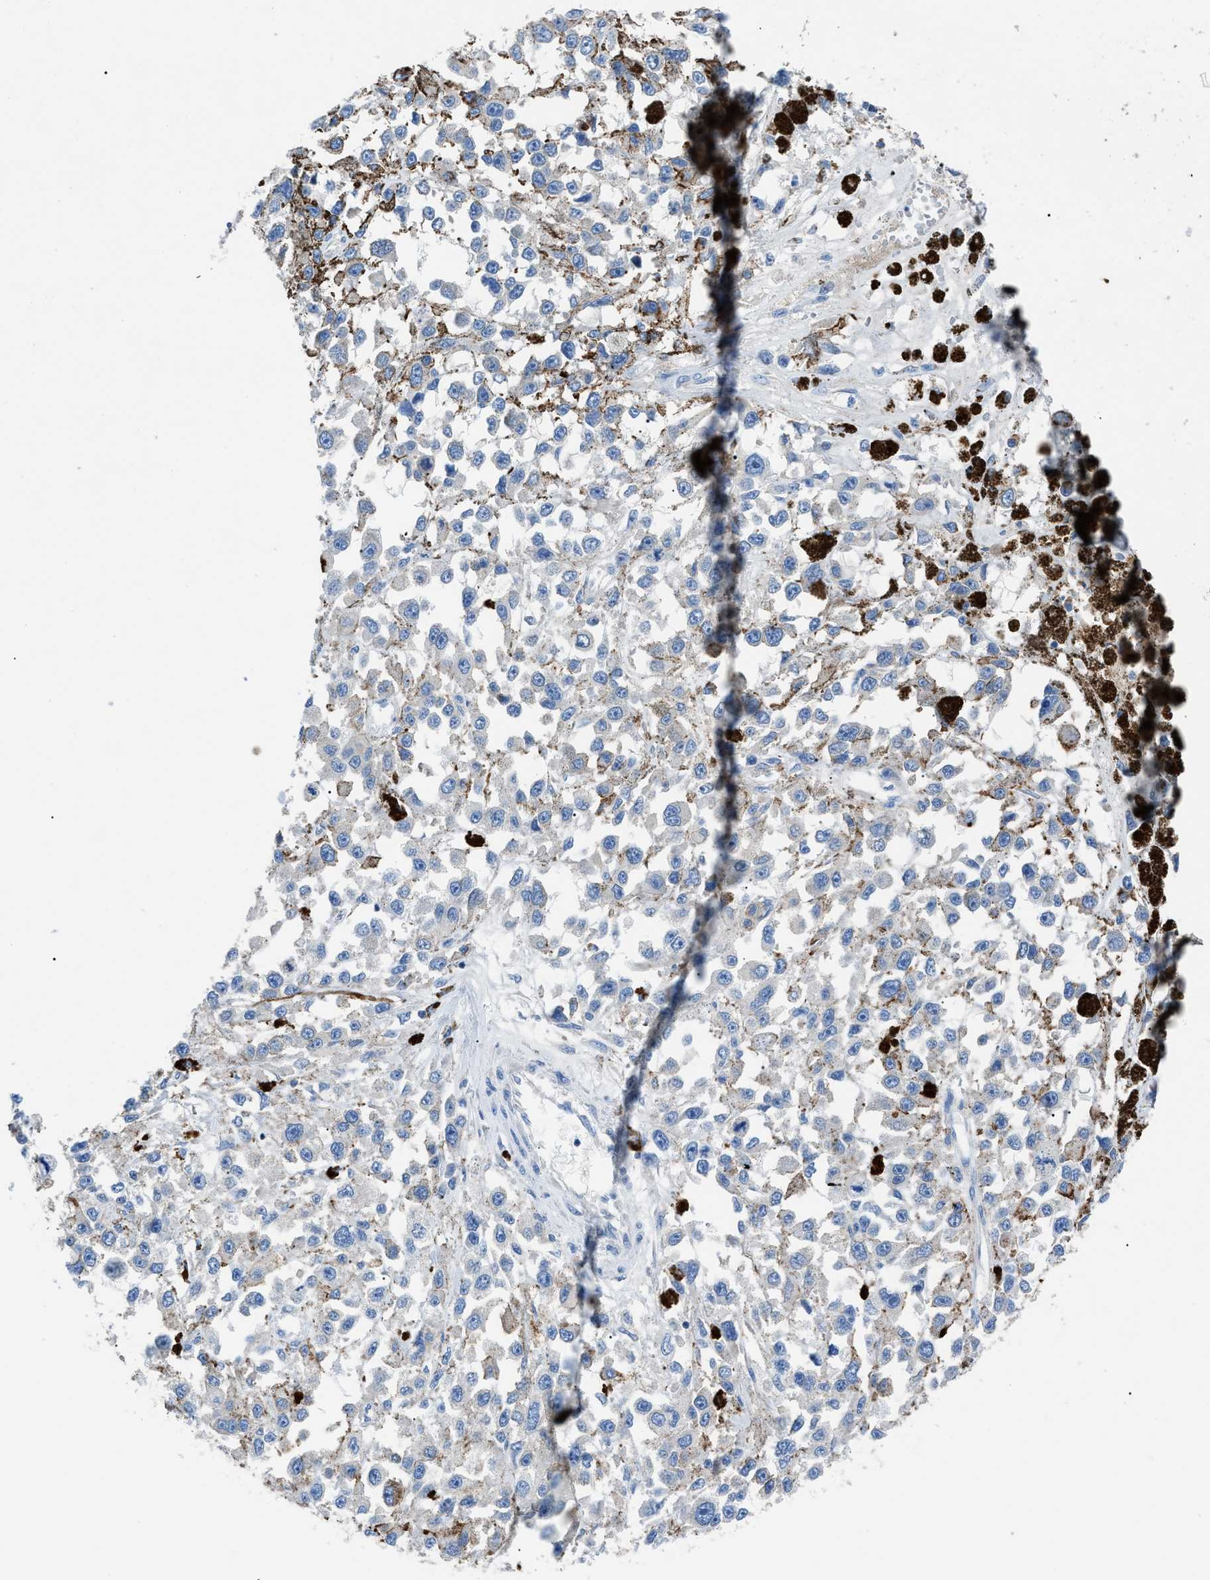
{"staining": {"intensity": "negative", "quantity": "none", "location": "none"}, "tissue": "melanoma", "cell_type": "Tumor cells", "image_type": "cancer", "snomed": [{"axis": "morphology", "description": "Malignant melanoma, Metastatic site"}, {"axis": "topography", "description": "Lymph node"}], "caption": "Immunohistochemical staining of human malignant melanoma (metastatic site) demonstrates no significant staining in tumor cells.", "gene": "ZDHHC24", "patient": {"sex": "male", "age": 59}}